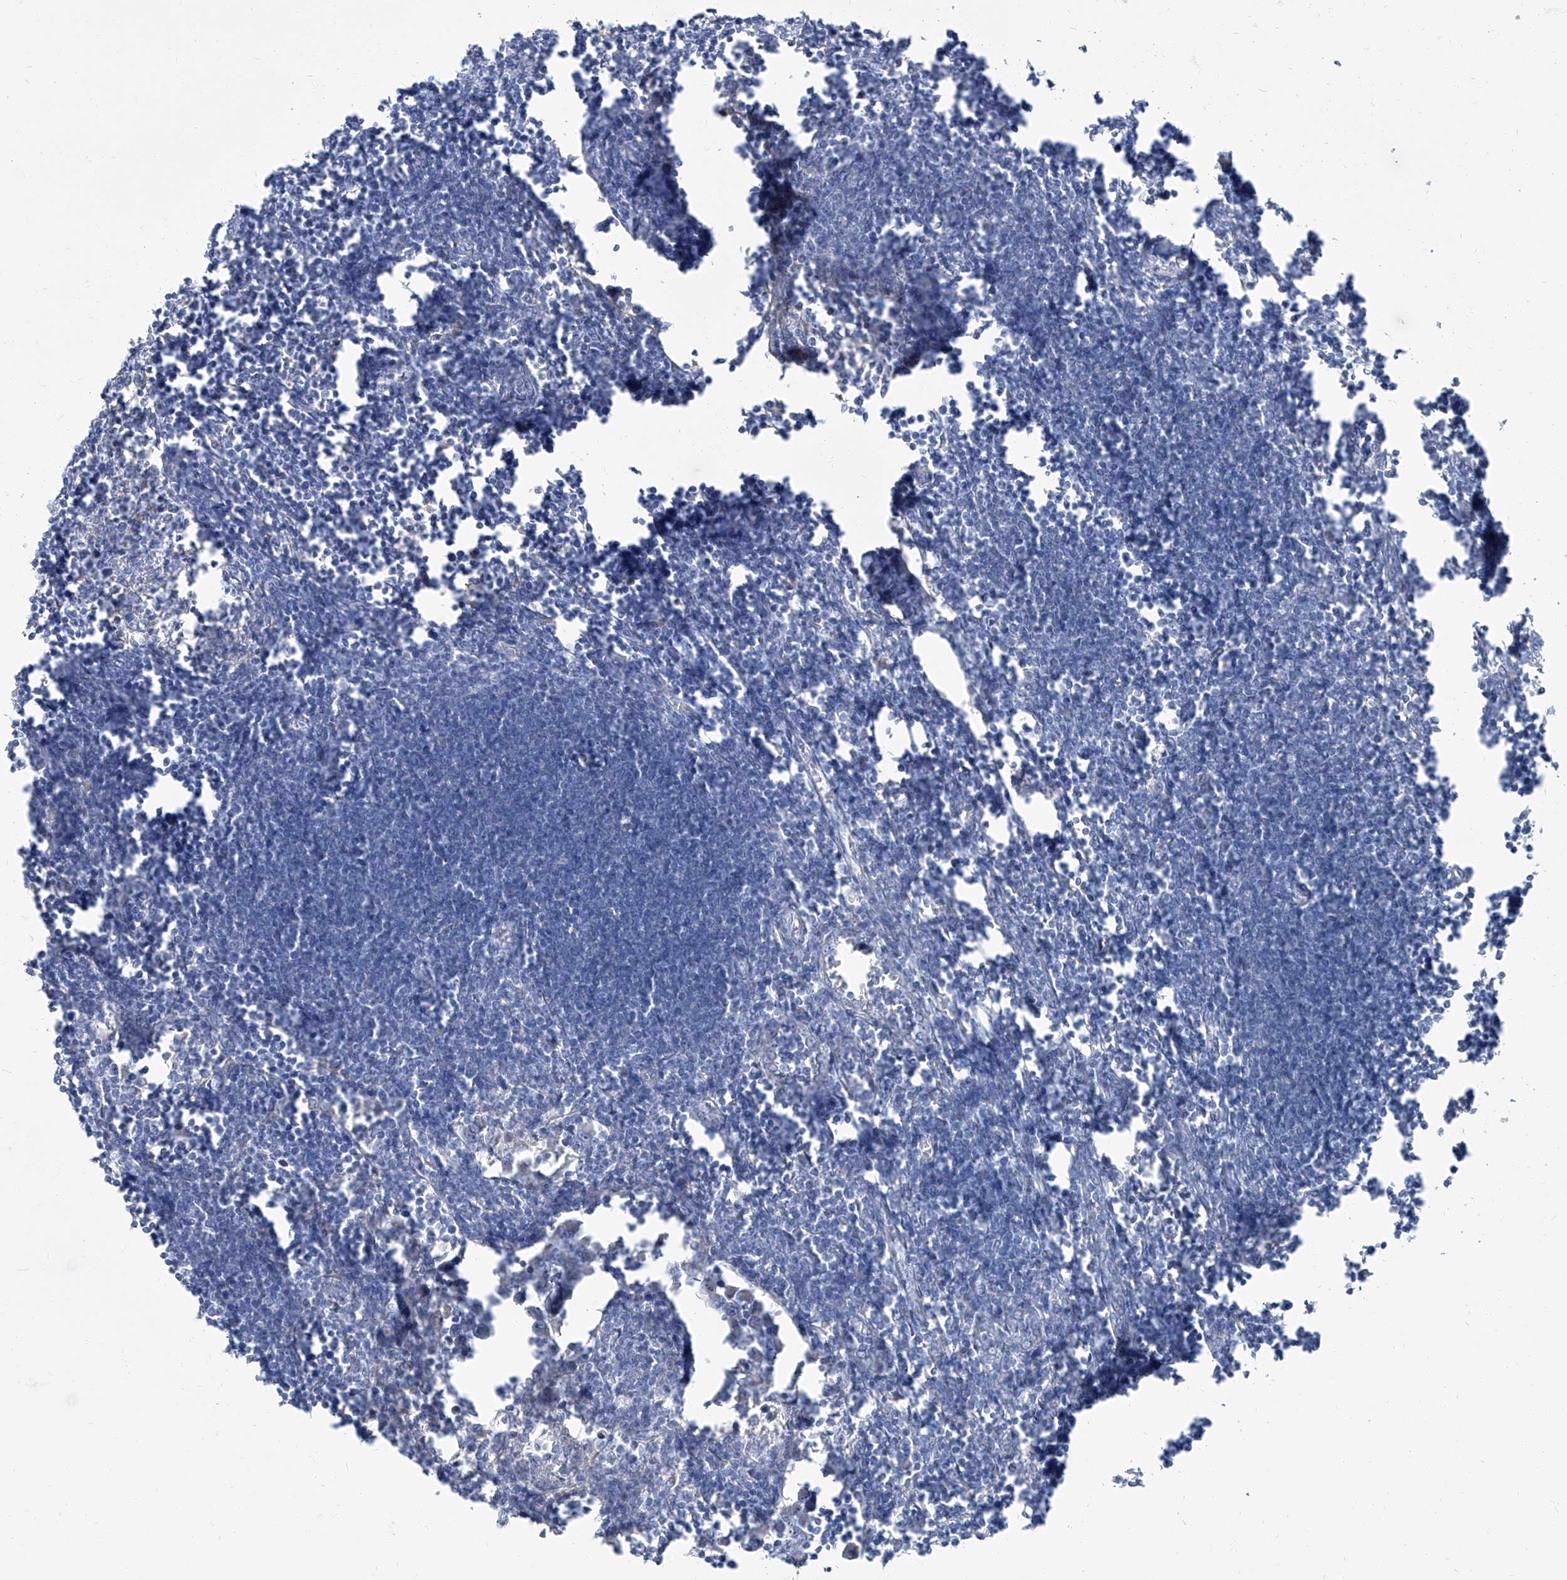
{"staining": {"intensity": "negative", "quantity": "none", "location": "none"}, "tissue": "lymph node", "cell_type": "Germinal center cells", "image_type": "normal", "snomed": [{"axis": "morphology", "description": "Normal tissue, NOS"}, {"axis": "morphology", "description": "Malignant melanoma, Metastatic site"}, {"axis": "topography", "description": "Lymph node"}], "caption": "Image shows no significant protein expression in germinal center cells of normal lymph node.", "gene": "TXLNB", "patient": {"sex": "male", "age": 41}}